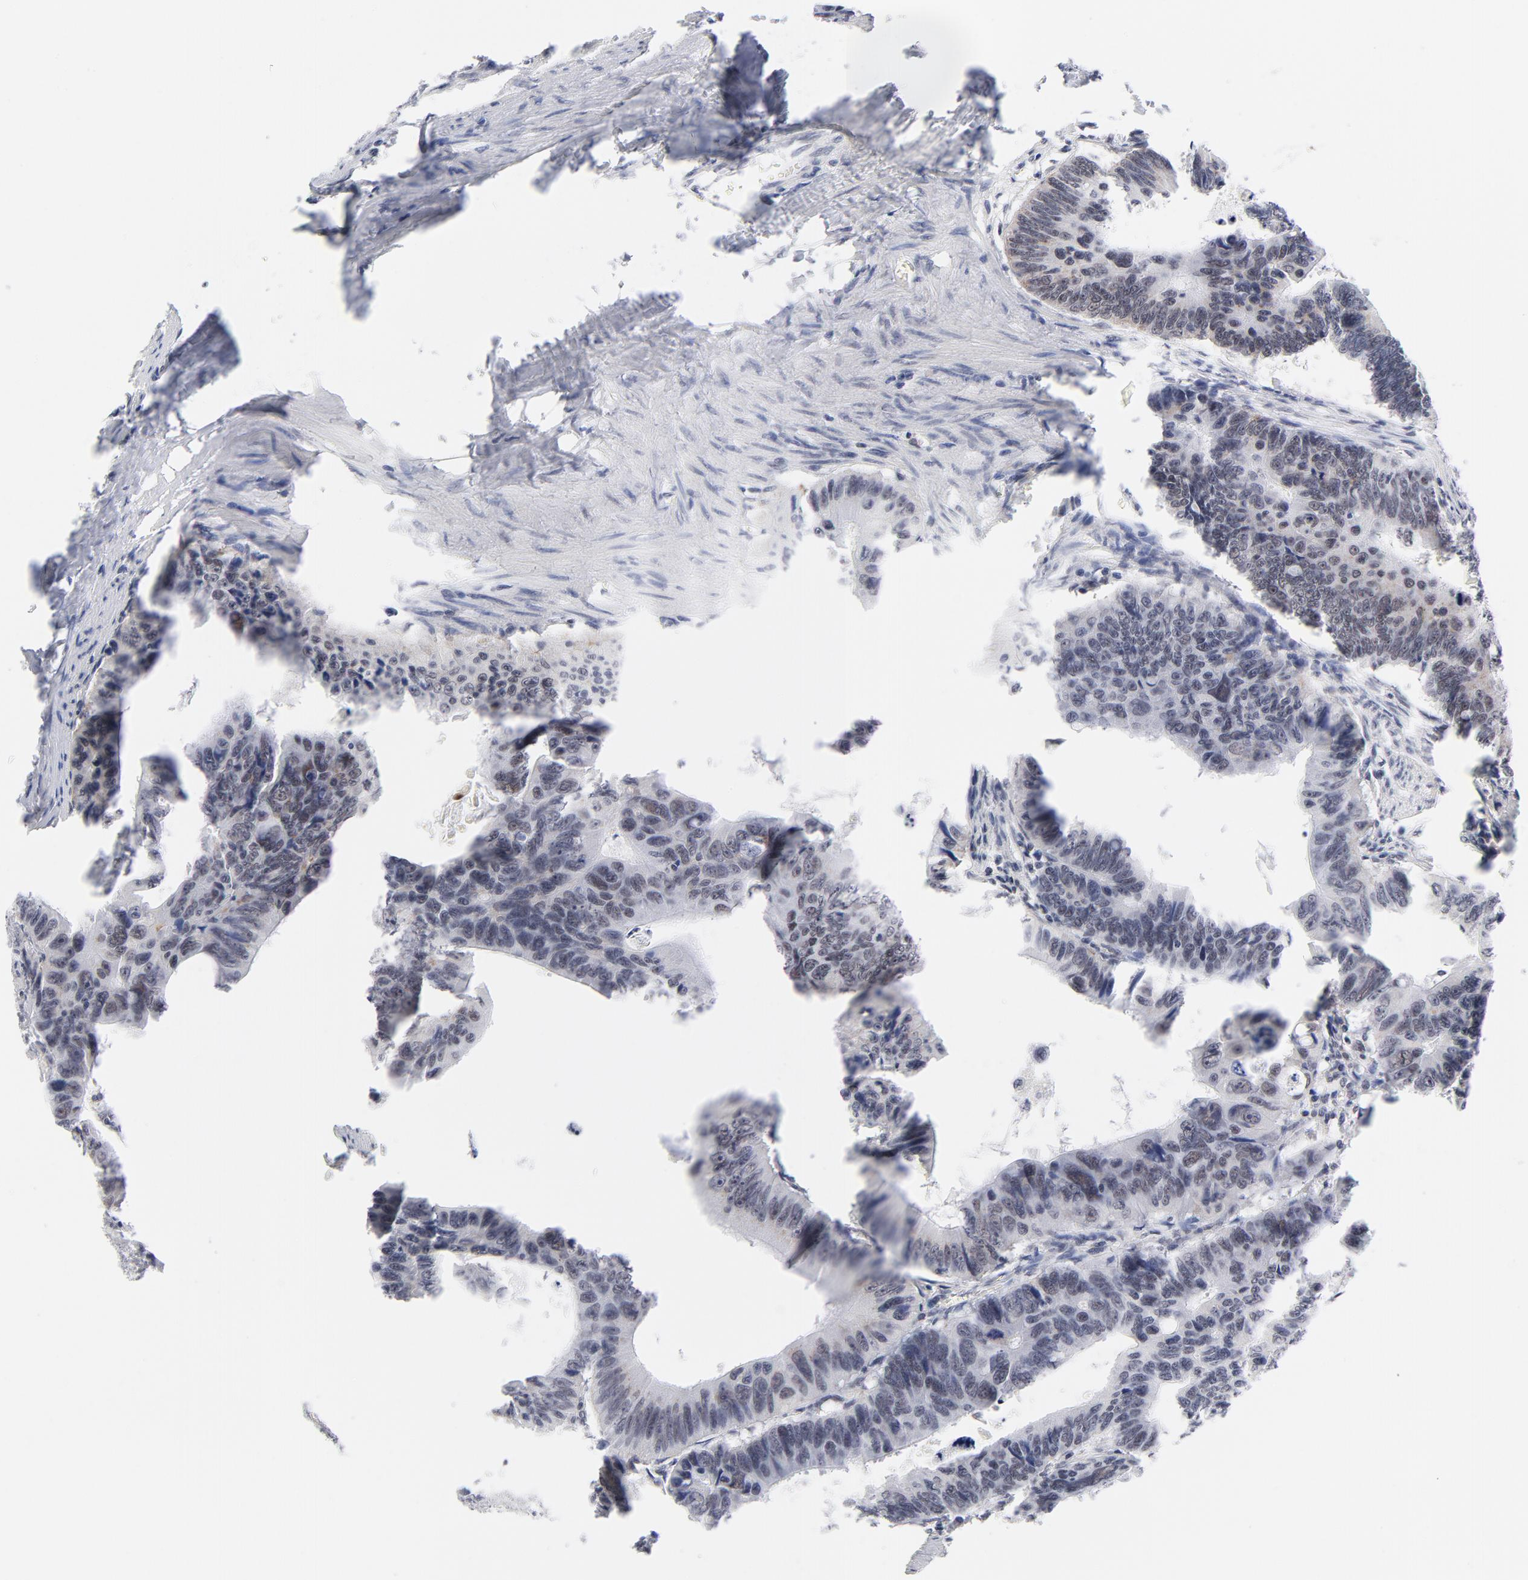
{"staining": {"intensity": "moderate", "quantity": ">75%", "location": "nuclear"}, "tissue": "colorectal cancer", "cell_type": "Tumor cells", "image_type": "cancer", "snomed": [{"axis": "morphology", "description": "Adenocarcinoma, NOS"}, {"axis": "topography", "description": "Colon"}], "caption": "Immunohistochemical staining of human colorectal adenocarcinoma displays medium levels of moderate nuclear protein staining in approximately >75% of tumor cells.", "gene": "BAP1", "patient": {"sex": "female", "age": 55}}